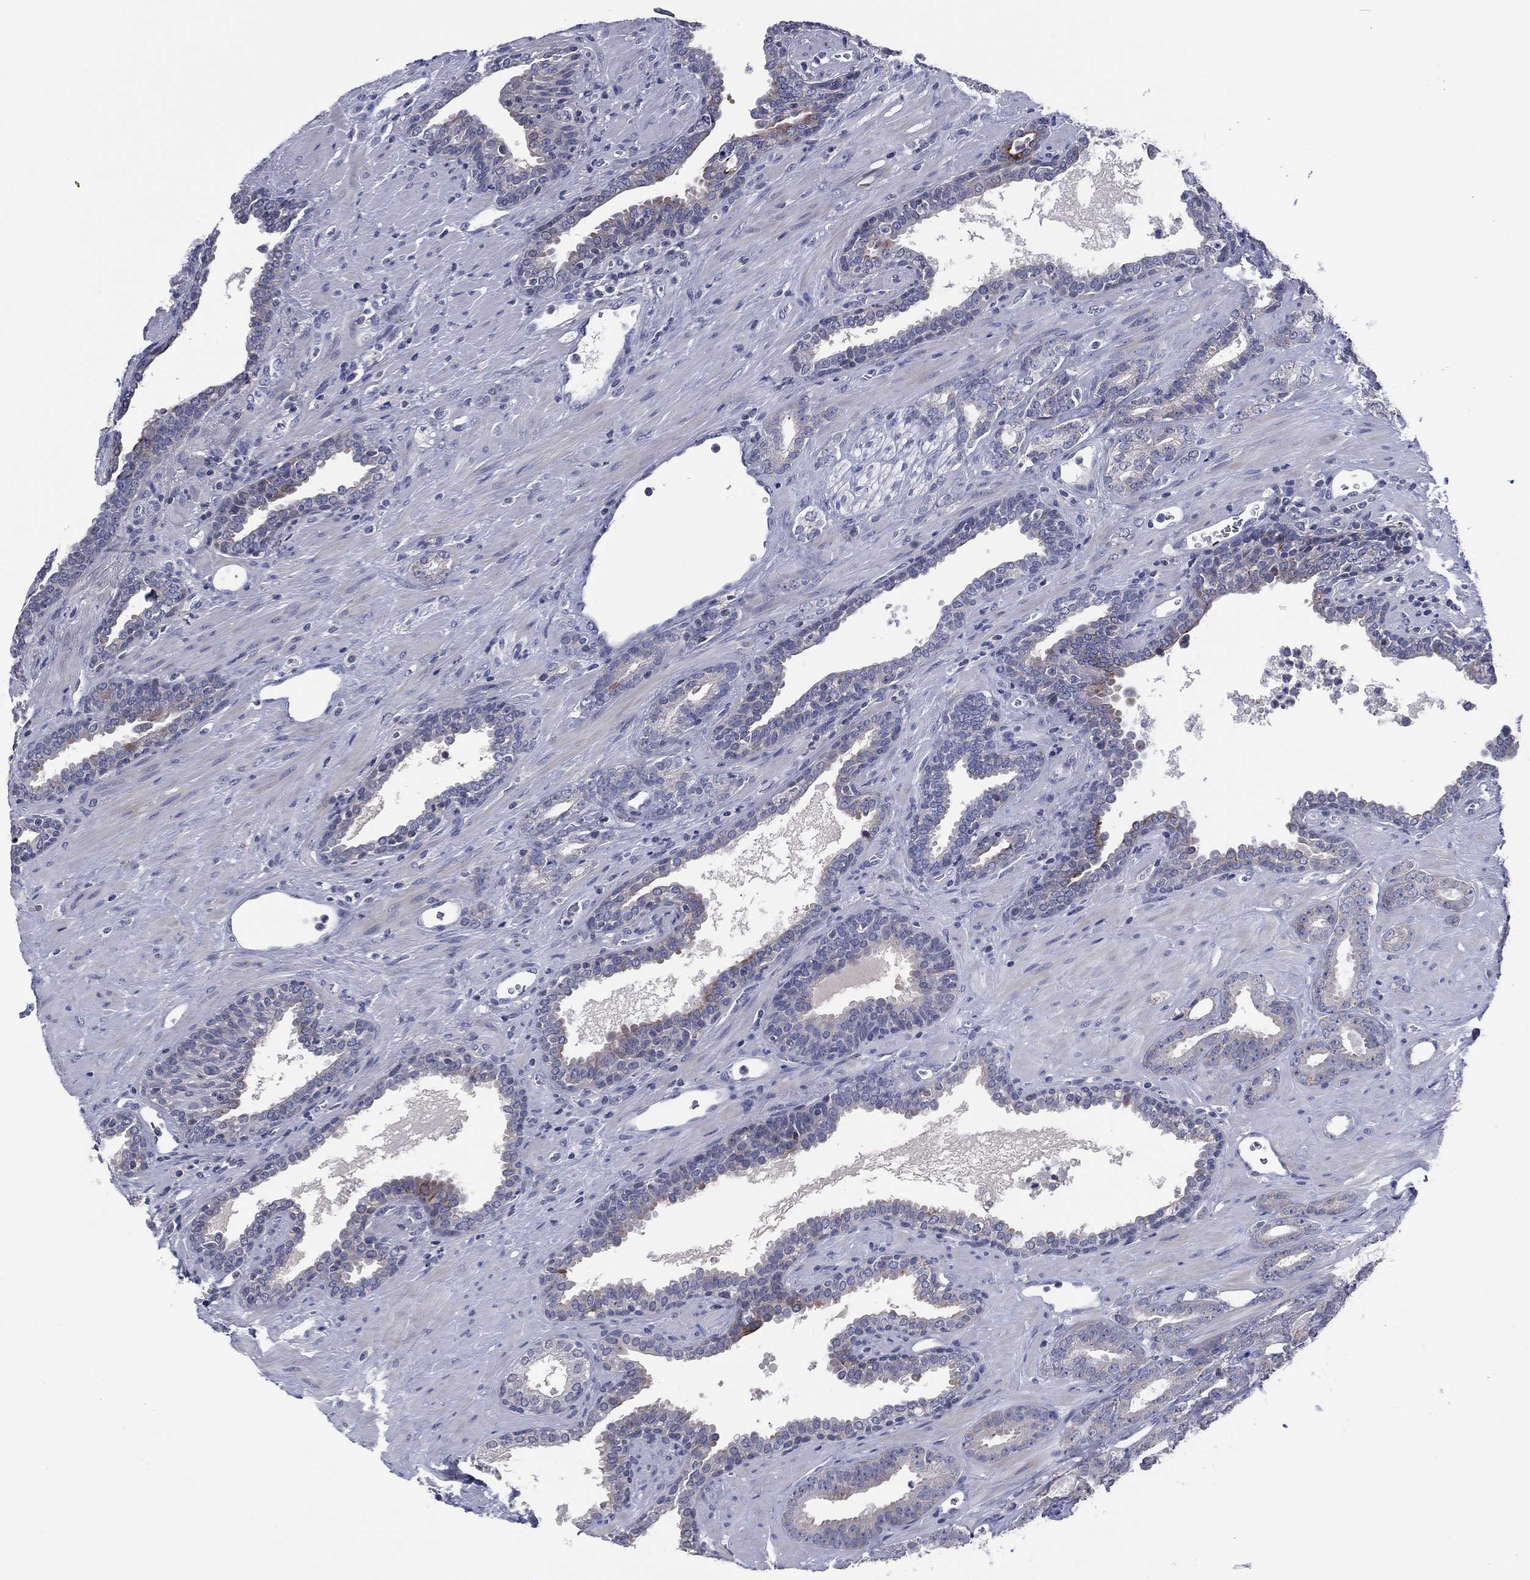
{"staining": {"intensity": "negative", "quantity": "none", "location": "none"}, "tissue": "prostate cancer", "cell_type": "Tumor cells", "image_type": "cancer", "snomed": [{"axis": "morphology", "description": "Adenocarcinoma, Low grade"}, {"axis": "topography", "description": "Prostate"}], "caption": "The immunohistochemistry micrograph has no significant positivity in tumor cells of prostate adenocarcinoma (low-grade) tissue. The staining was performed using DAB to visualize the protein expression in brown, while the nuclei were stained in blue with hematoxylin (Magnification: 20x).", "gene": "TRIM31", "patient": {"sex": "male", "age": 61}}